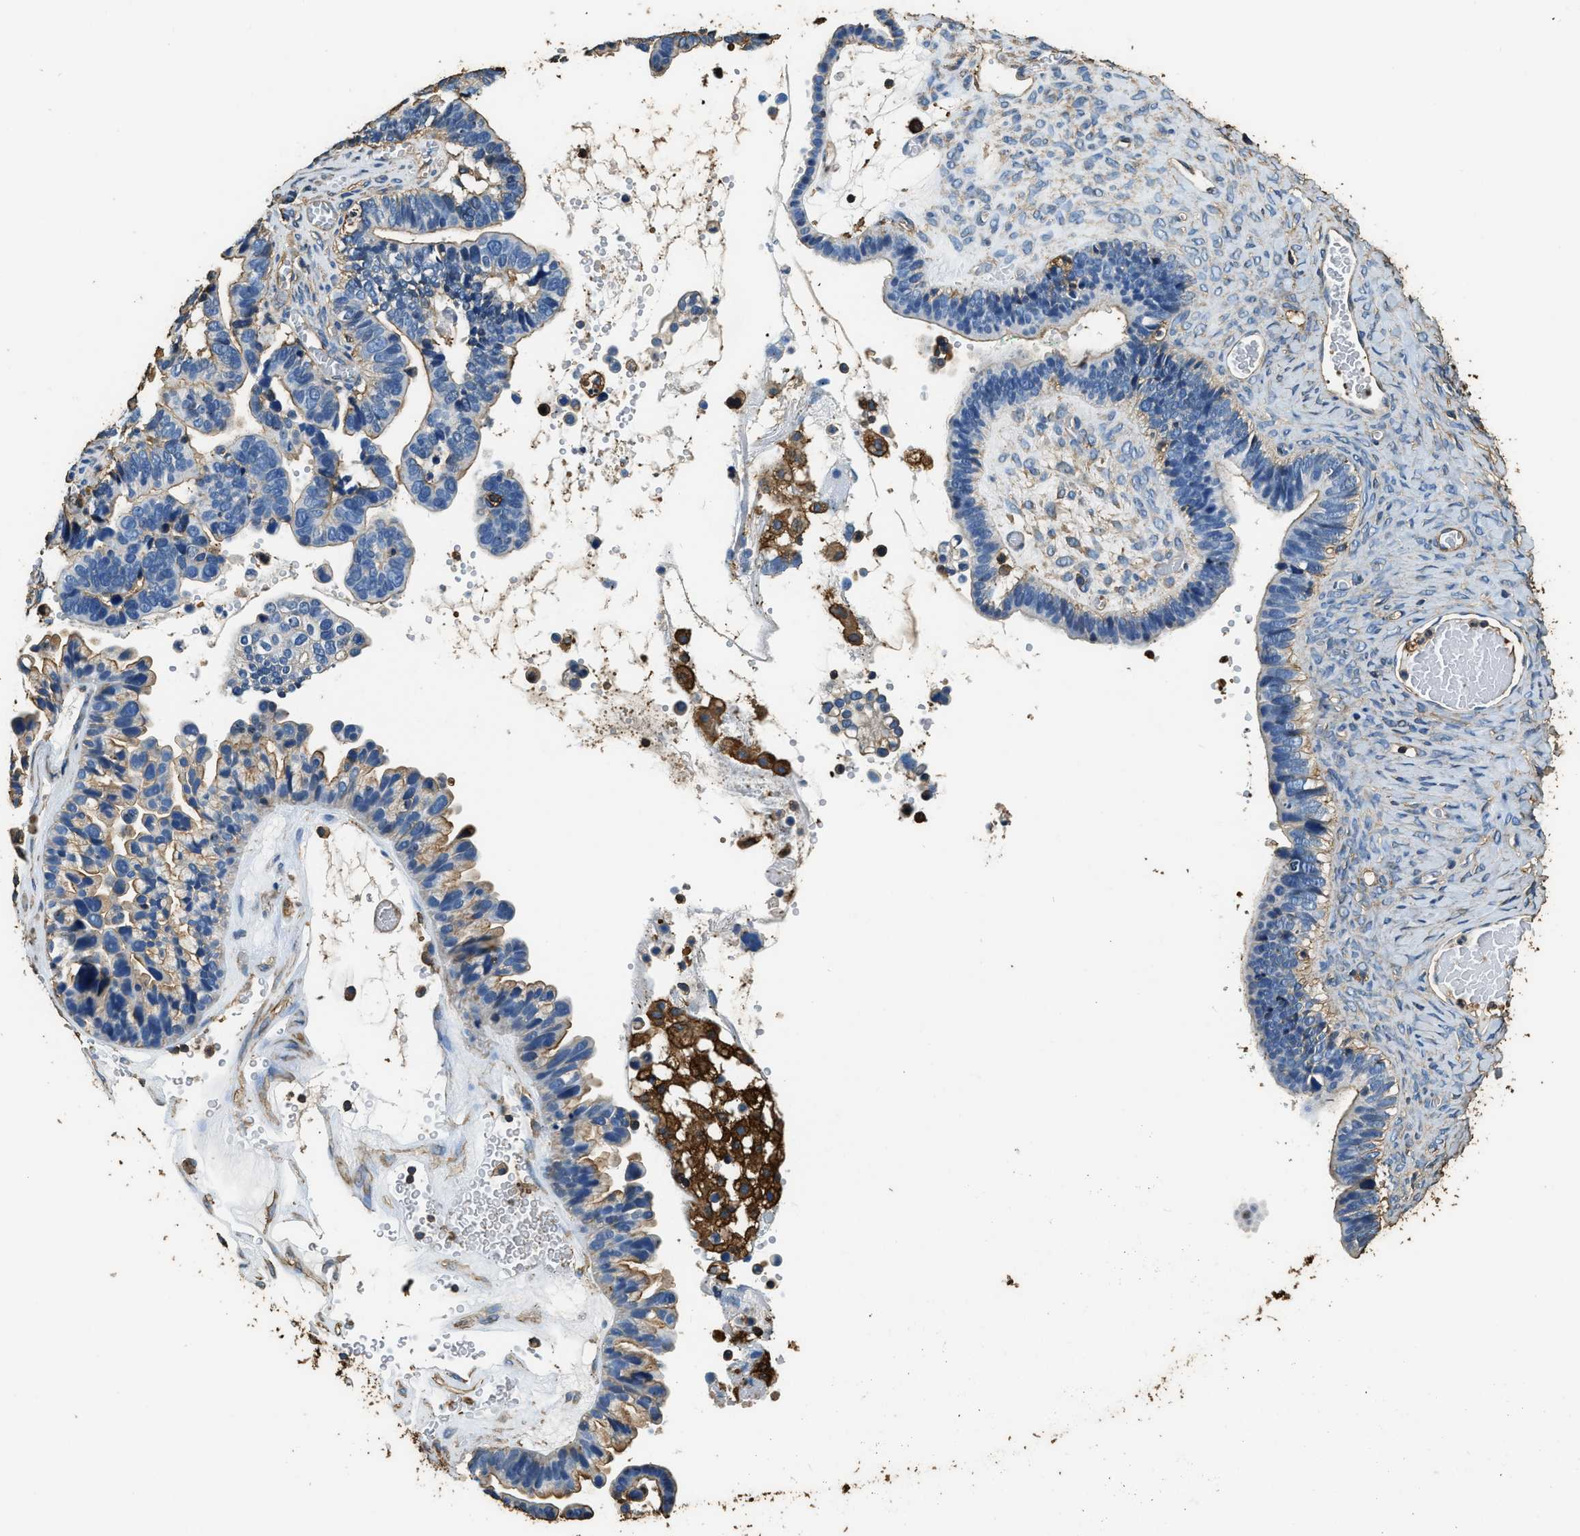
{"staining": {"intensity": "moderate", "quantity": "25%-75%", "location": "cytoplasmic/membranous"}, "tissue": "ovarian cancer", "cell_type": "Tumor cells", "image_type": "cancer", "snomed": [{"axis": "morphology", "description": "Cystadenocarcinoma, serous, NOS"}, {"axis": "topography", "description": "Ovary"}], "caption": "Immunohistochemical staining of human ovarian cancer (serous cystadenocarcinoma) demonstrates moderate cytoplasmic/membranous protein expression in about 25%-75% of tumor cells. (Stains: DAB (3,3'-diaminobenzidine) in brown, nuclei in blue, Microscopy: brightfield microscopy at high magnification).", "gene": "ACCS", "patient": {"sex": "female", "age": 56}}